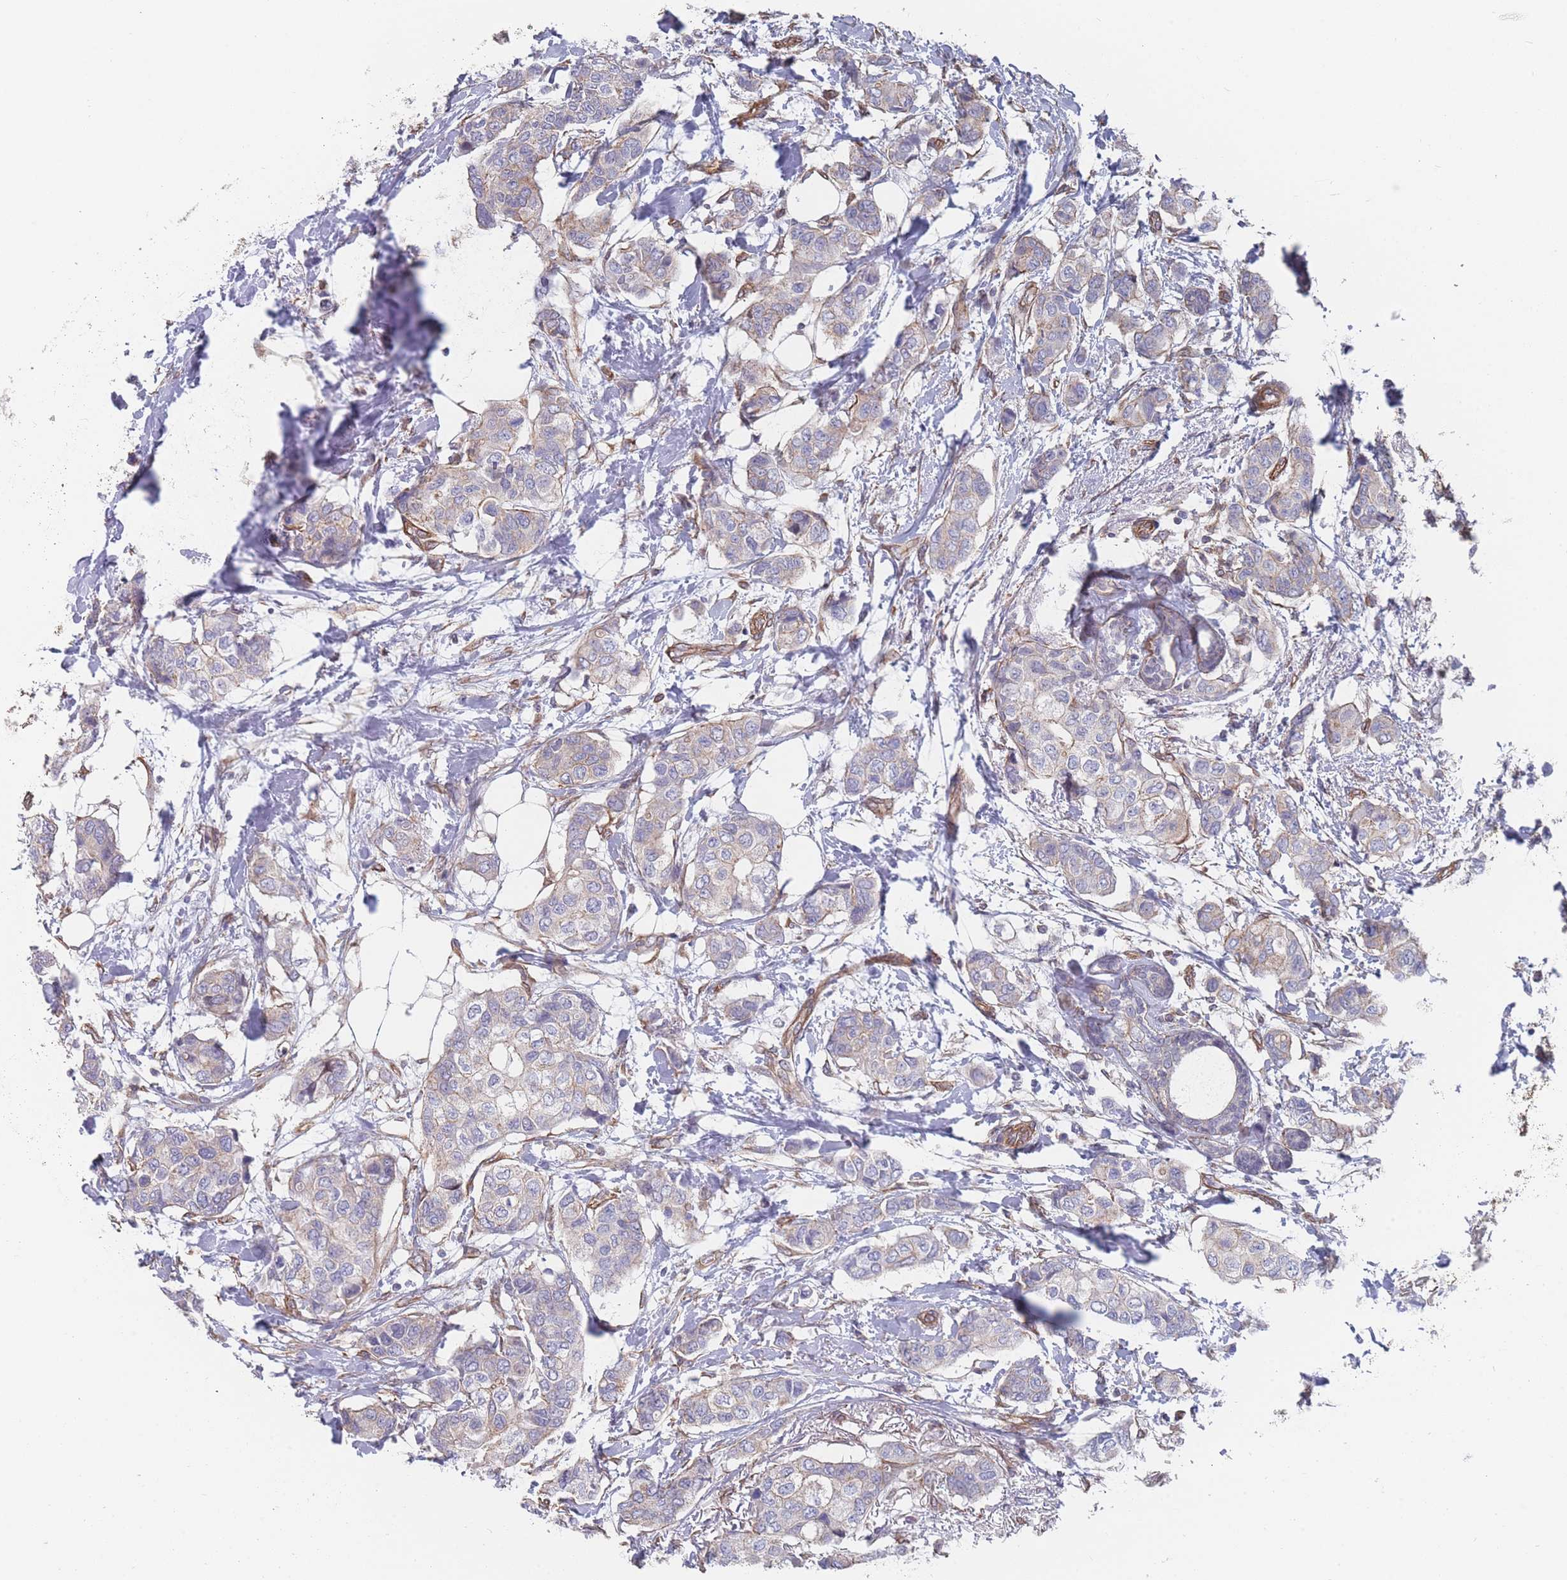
{"staining": {"intensity": "negative", "quantity": "none", "location": "none"}, "tissue": "breast cancer", "cell_type": "Tumor cells", "image_type": "cancer", "snomed": [{"axis": "morphology", "description": "Lobular carcinoma"}, {"axis": "topography", "description": "Breast"}], "caption": "The photomicrograph reveals no staining of tumor cells in breast cancer.", "gene": "SLC1A6", "patient": {"sex": "female", "age": 51}}